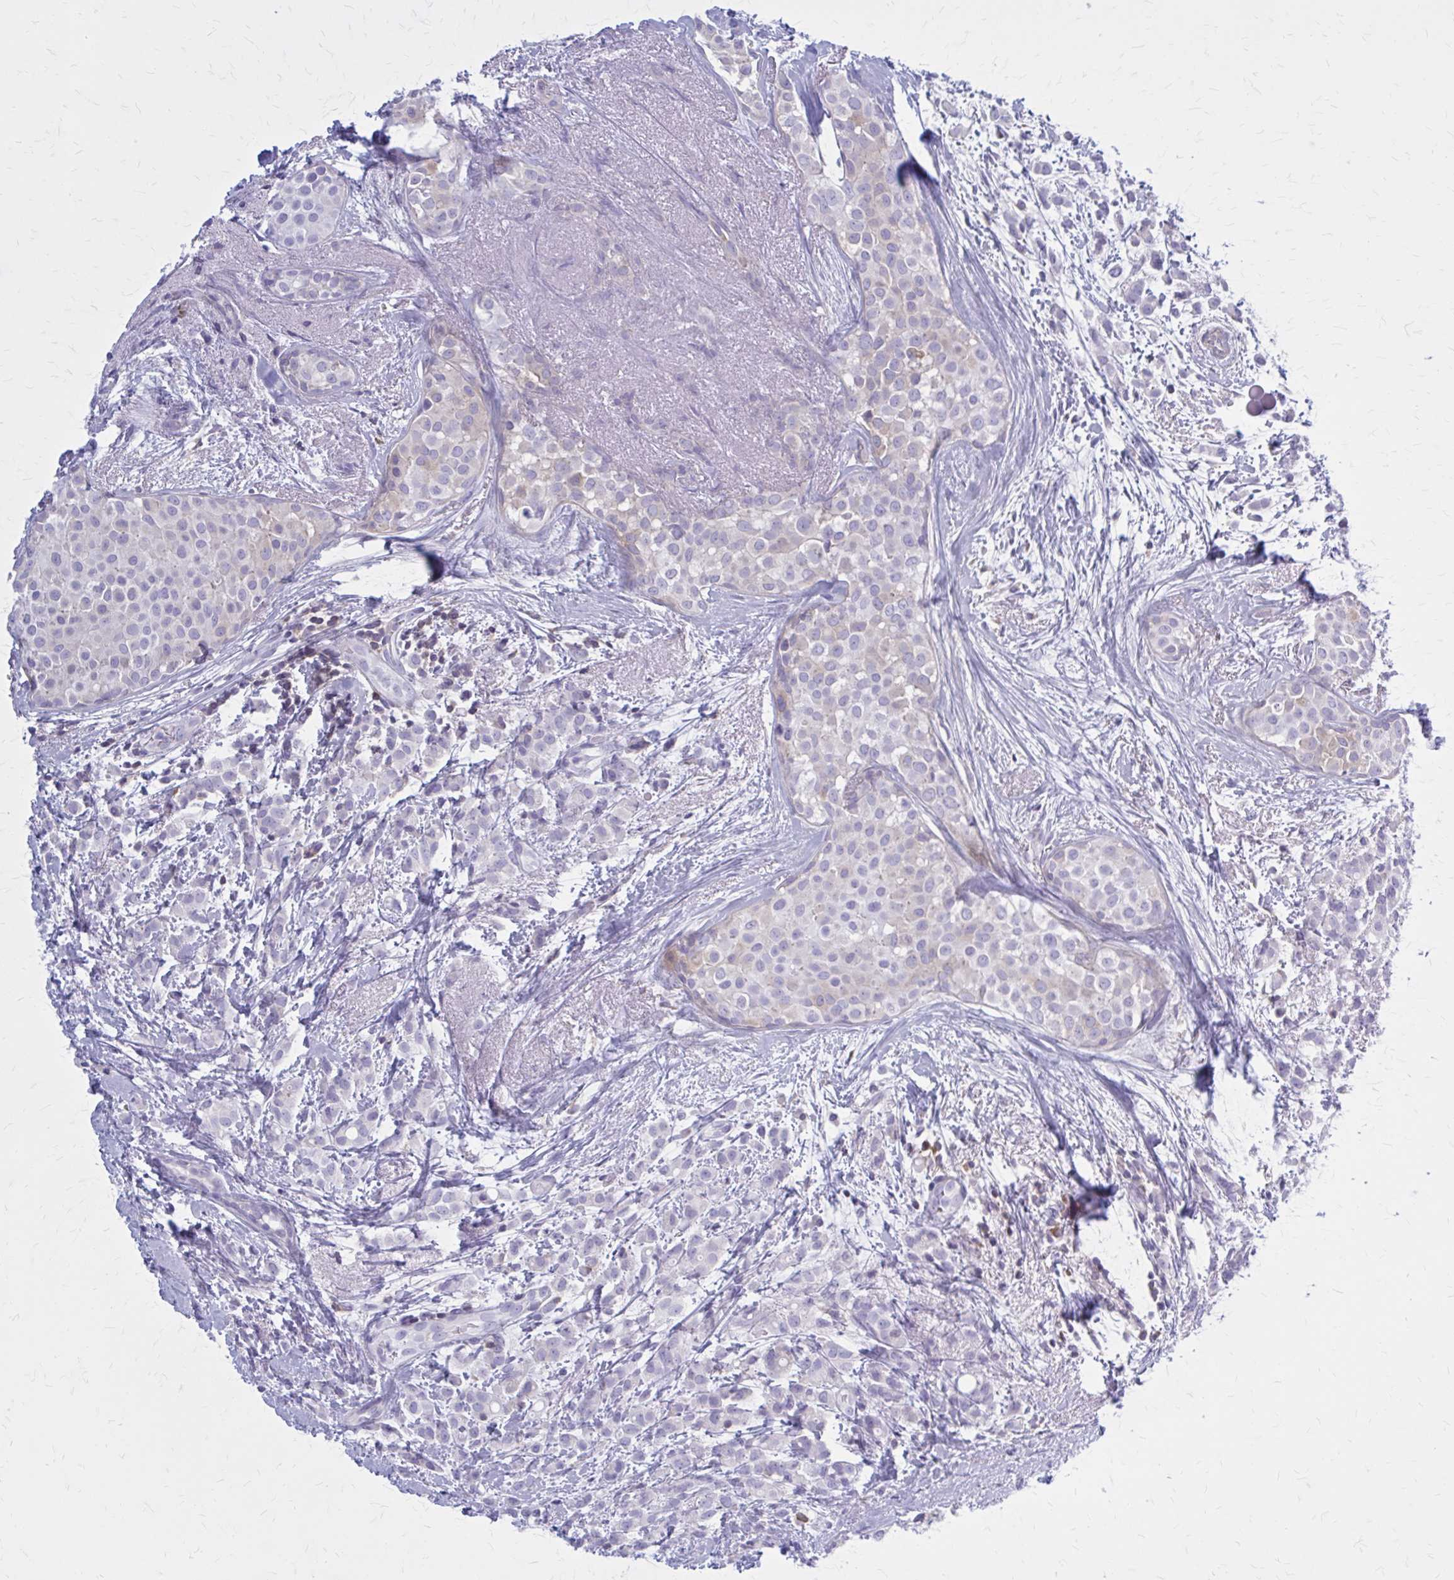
{"staining": {"intensity": "negative", "quantity": "none", "location": "none"}, "tissue": "breast cancer", "cell_type": "Tumor cells", "image_type": "cancer", "snomed": [{"axis": "morphology", "description": "Lobular carcinoma"}, {"axis": "topography", "description": "Breast"}], "caption": "Immunohistochemical staining of human breast lobular carcinoma exhibits no significant expression in tumor cells.", "gene": "PITPNM1", "patient": {"sex": "female", "age": 68}}